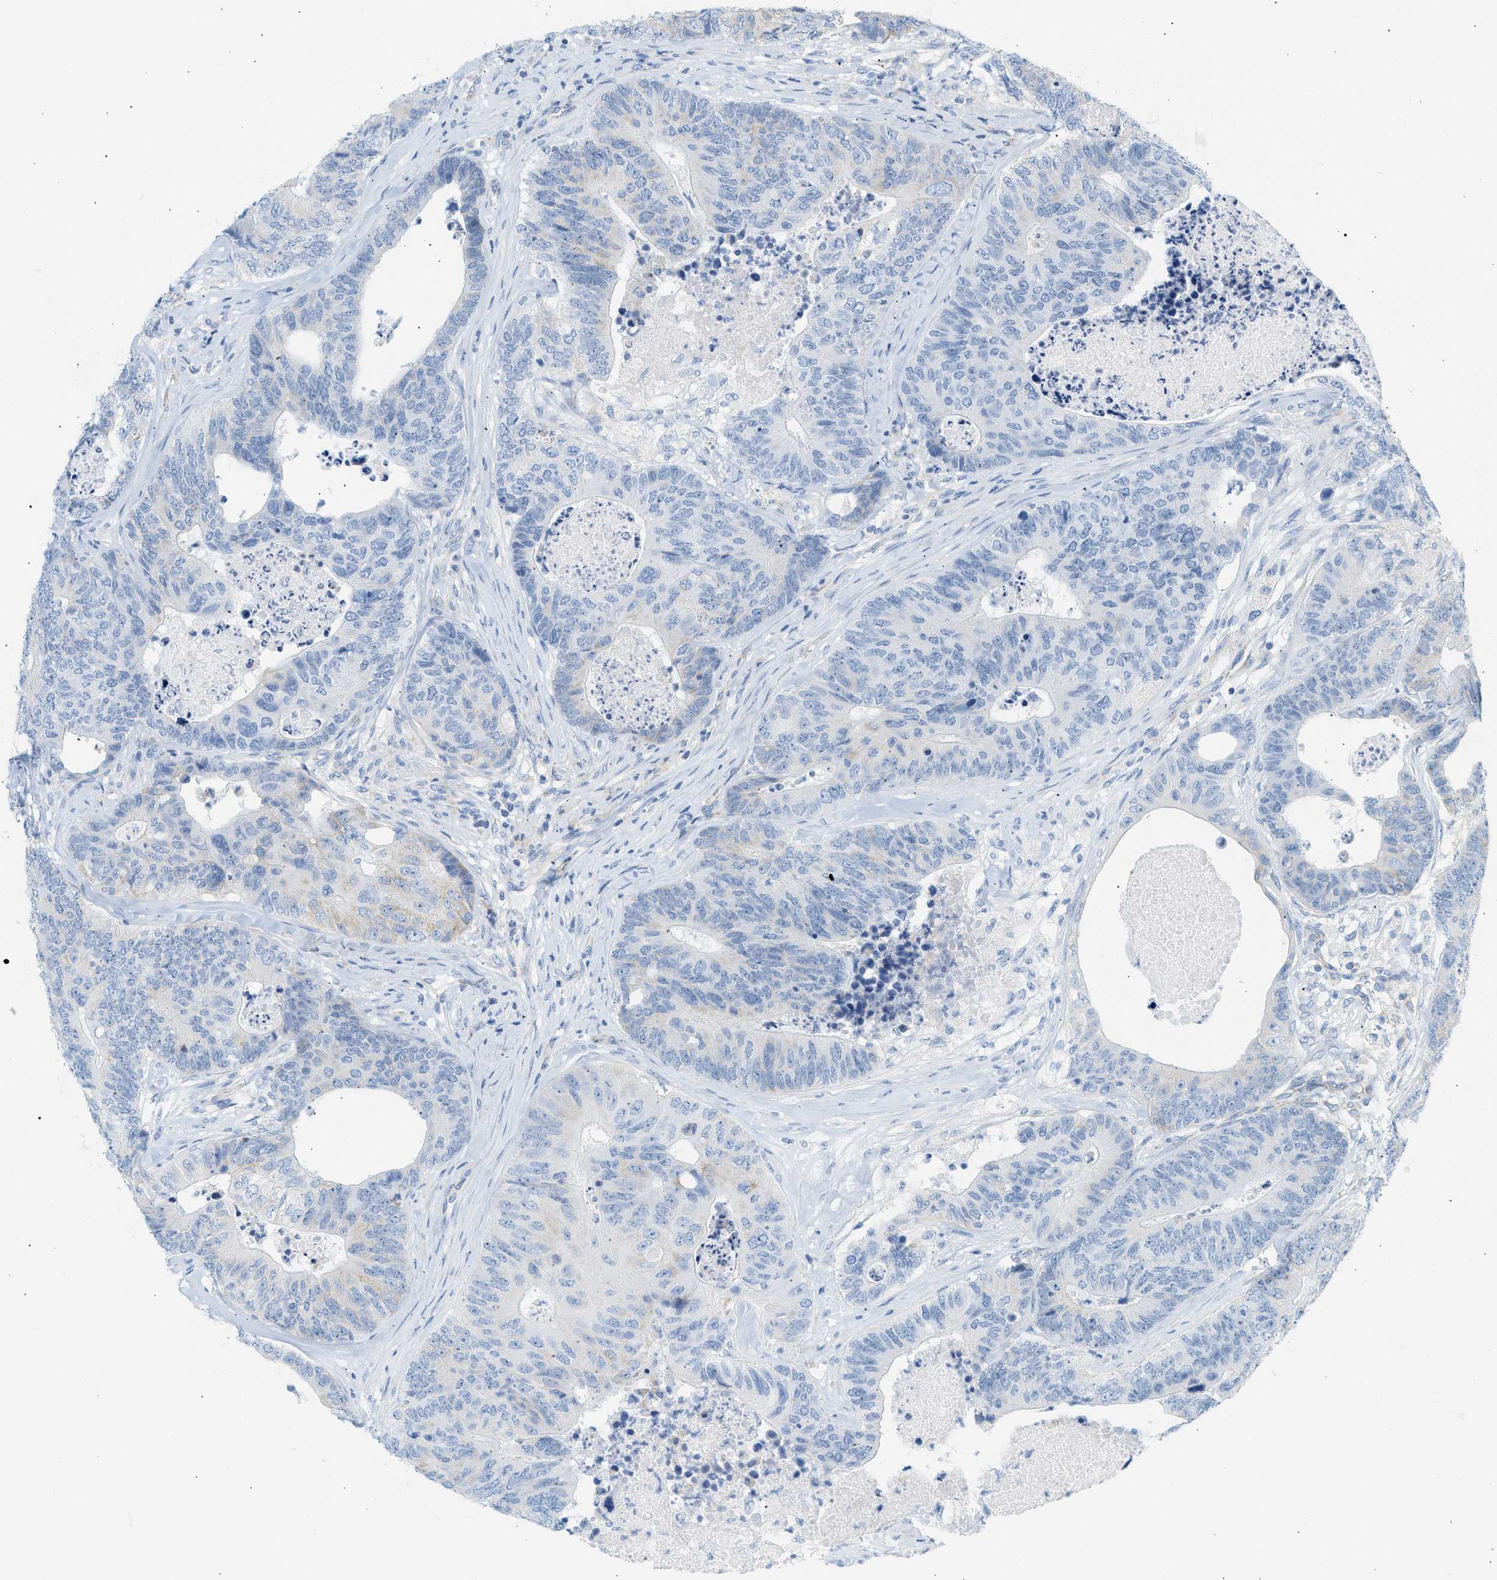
{"staining": {"intensity": "weak", "quantity": "<25%", "location": "cytoplasmic/membranous"}, "tissue": "colorectal cancer", "cell_type": "Tumor cells", "image_type": "cancer", "snomed": [{"axis": "morphology", "description": "Adenocarcinoma, NOS"}, {"axis": "topography", "description": "Colon"}], "caption": "Immunohistochemical staining of human adenocarcinoma (colorectal) shows no significant expression in tumor cells. (DAB (3,3'-diaminobenzidine) immunohistochemistry visualized using brightfield microscopy, high magnification).", "gene": "NDUFS8", "patient": {"sex": "female", "age": 67}}